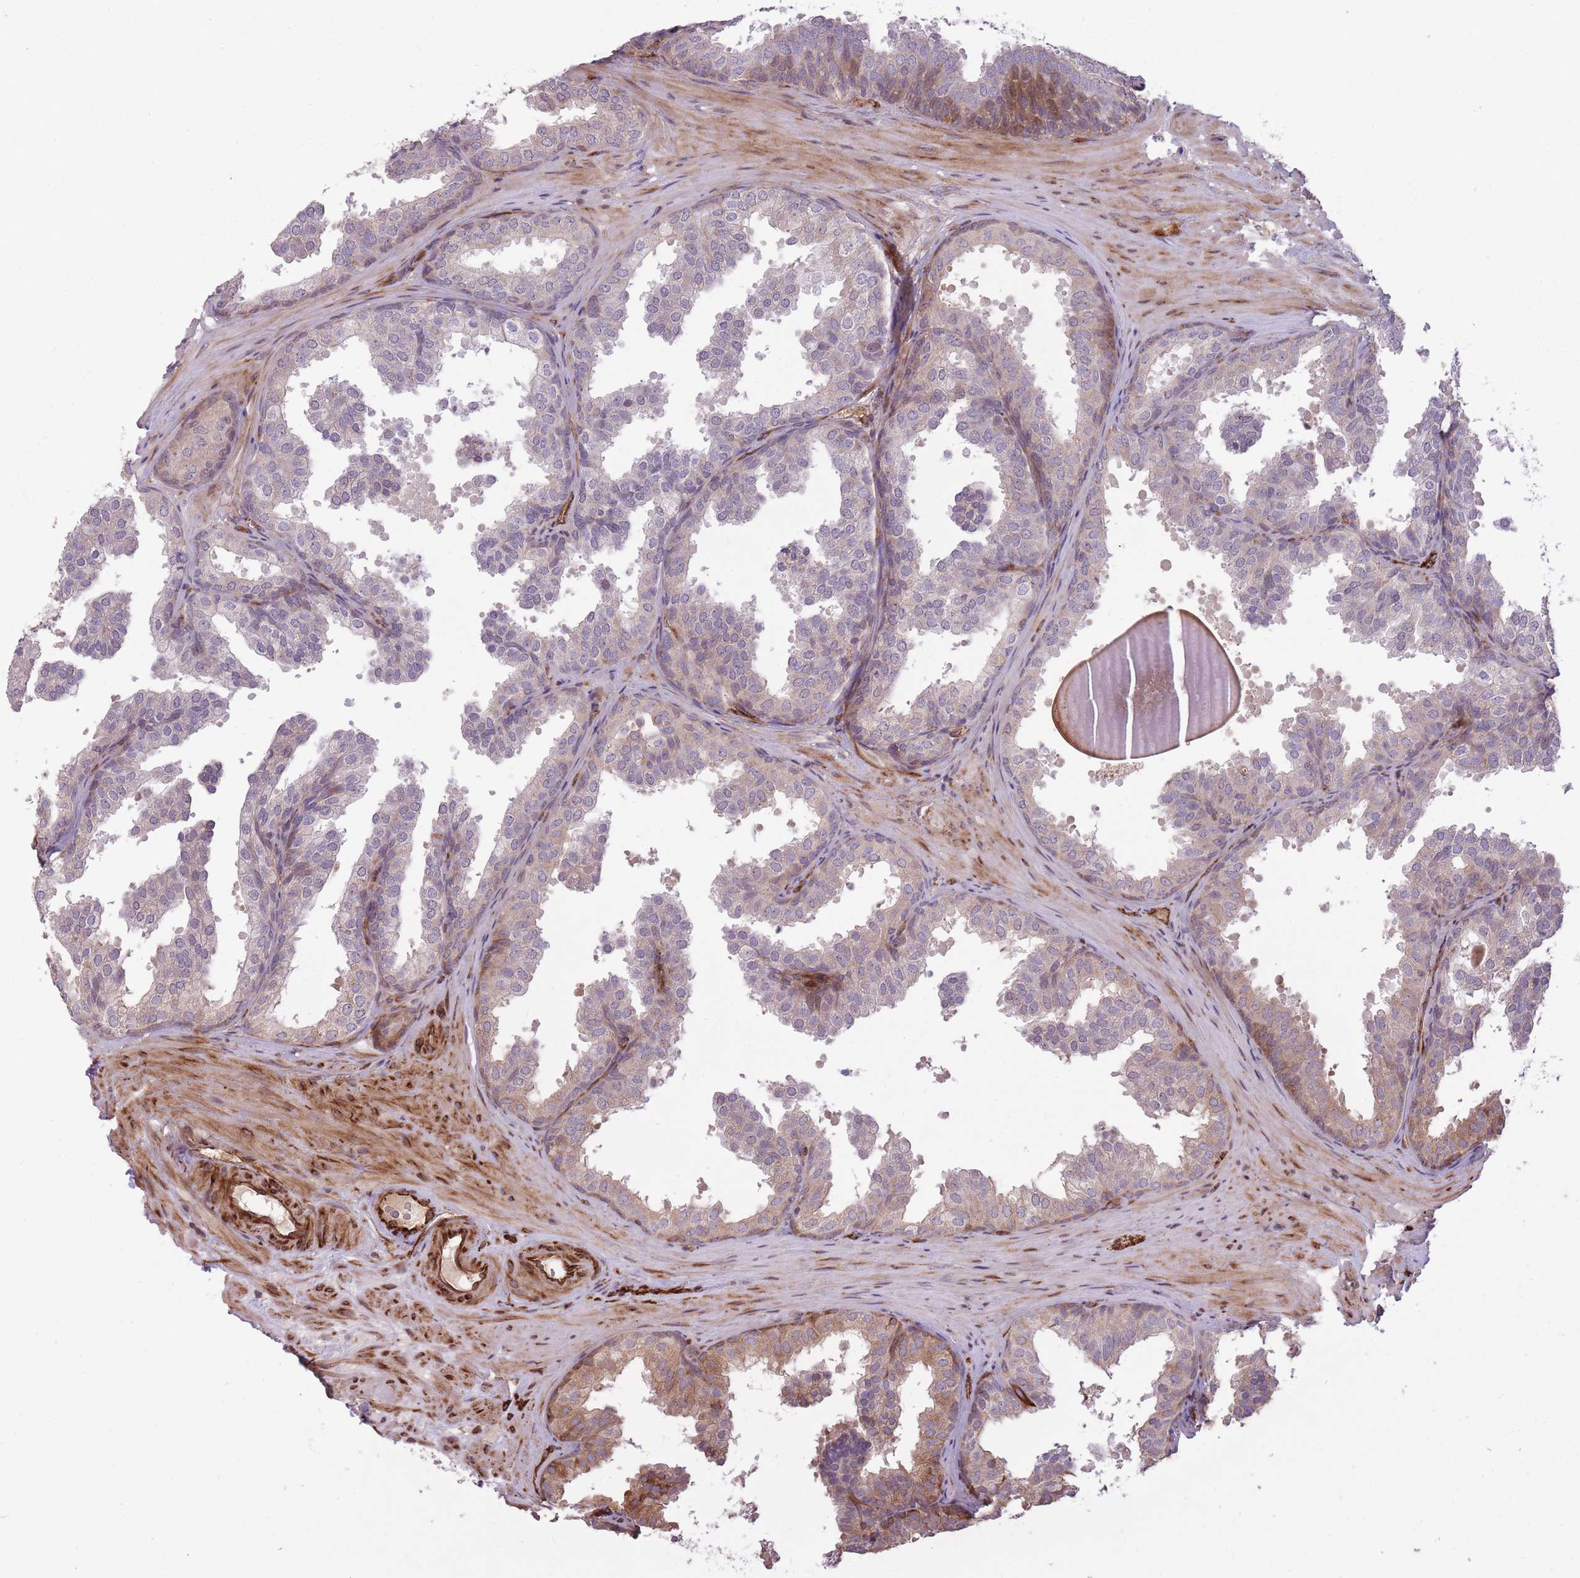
{"staining": {"intensity": "moderate", "quantity": "<25%", "location": "cytoplasmic/membranous"}, "tissue": "prostate", "cell_type": "Glandular cells", "image_type": "normal", "snomed": [{"axis": "morphology", "description": "Normal tissue, NOS"}, {"axis": "topography", "description": "Prostate"}], "caption": "This is a histology image of immunohistochemistry (IHC) staining of normal prostate, which shows moderate positivity in the cytoplasmic/membranous of glandular cells.", "gene": "CISH", "patient": {"sex": "male", "age": 37}}